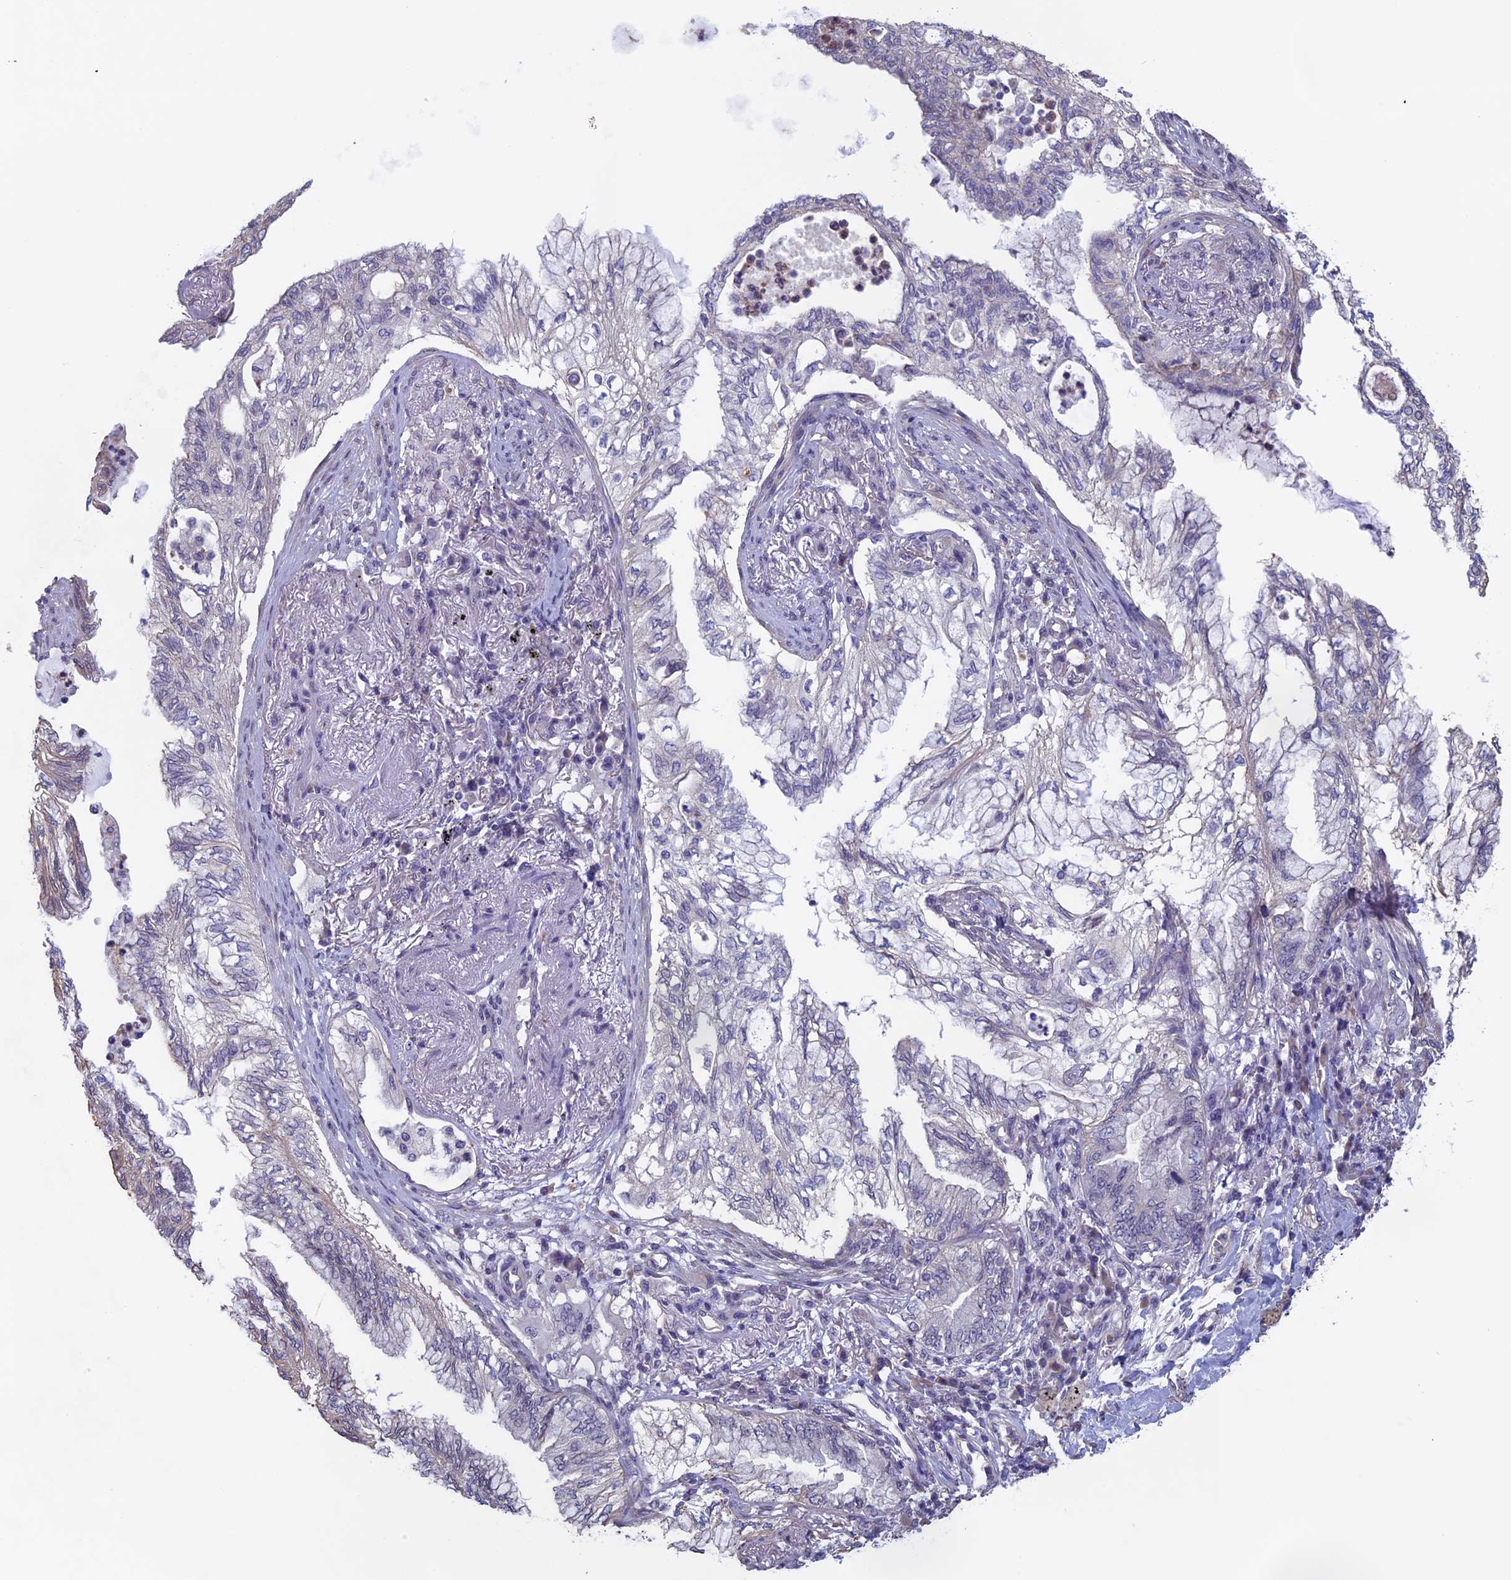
{"staining": {"intensity": "negative", "quantity": "none", "location": "none"}, "tissue": "lung cancer", "cell_type": "Tumor cells", "image_type": "cancer", "snomed": [{"axis": "morphology", "description": "Adenocarcinoma, NOS"}, {"axis": "topography", "description": "Lung"}], "caption": "DAB (3,3'-diaminobenzidine) immunohistochemical staining of human lung cancer reveals no significant expression in tumor cells. The staining was performed using DAB (3,3'-diaminobenzidine) to visualize the protein expression in brown, while the nuclei were stained in blue with hematoxylin (Magnification: 20x).", "gene": "SLC1A6", "patient": {"sex": "female", "age": 70}}